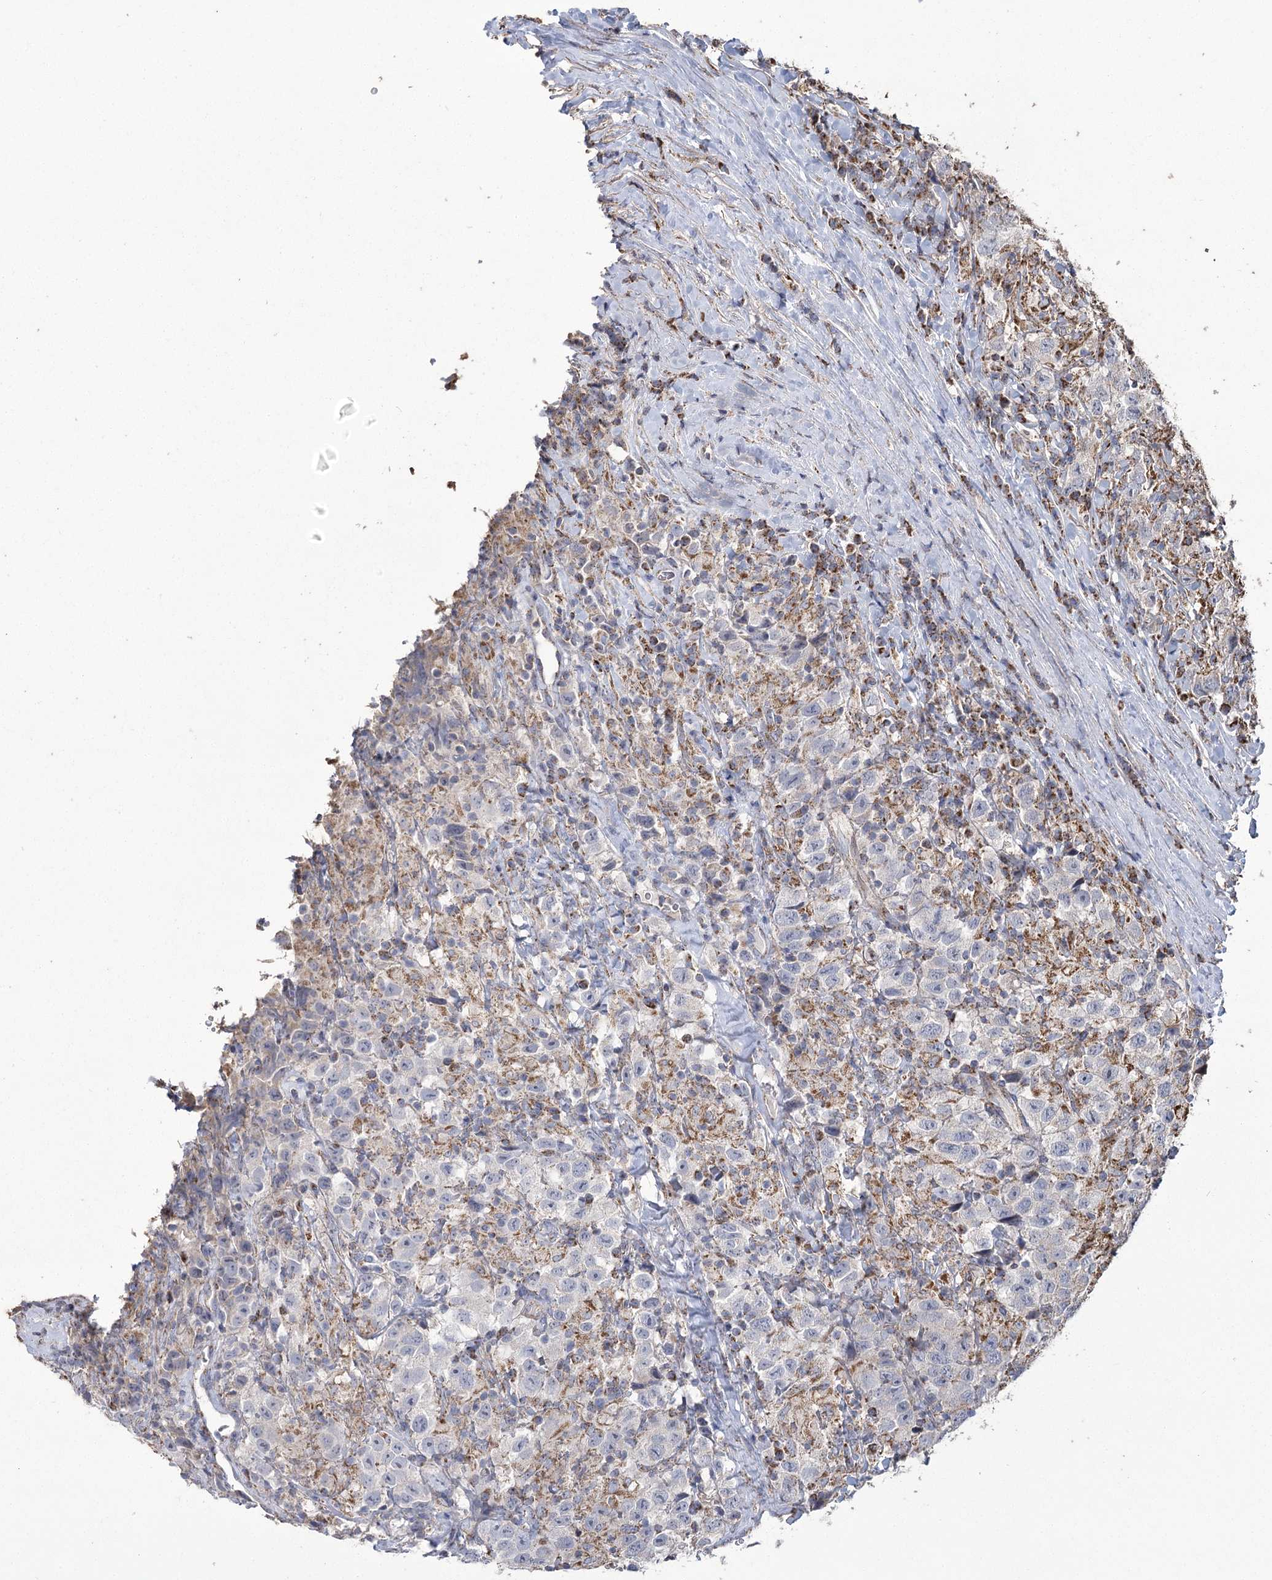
{"staining": {"intensity": "negative", "quantity": "none", "location": "none"}, "tissue": "testis cancer", "cell_type": "Tumor cells", "image_type": "cancer", "snomed": [{"axis": "morphology", "description": "Seminoma, NOS"}, {"axis": "topography", "description": "Testis"}], "caption": "Human testis seminoma stained for a protein using immunohistochemistry reveals no expression in tumor cells.", "gene": "RANBP3L", "patient": {"sex": "male", "age": 41}}